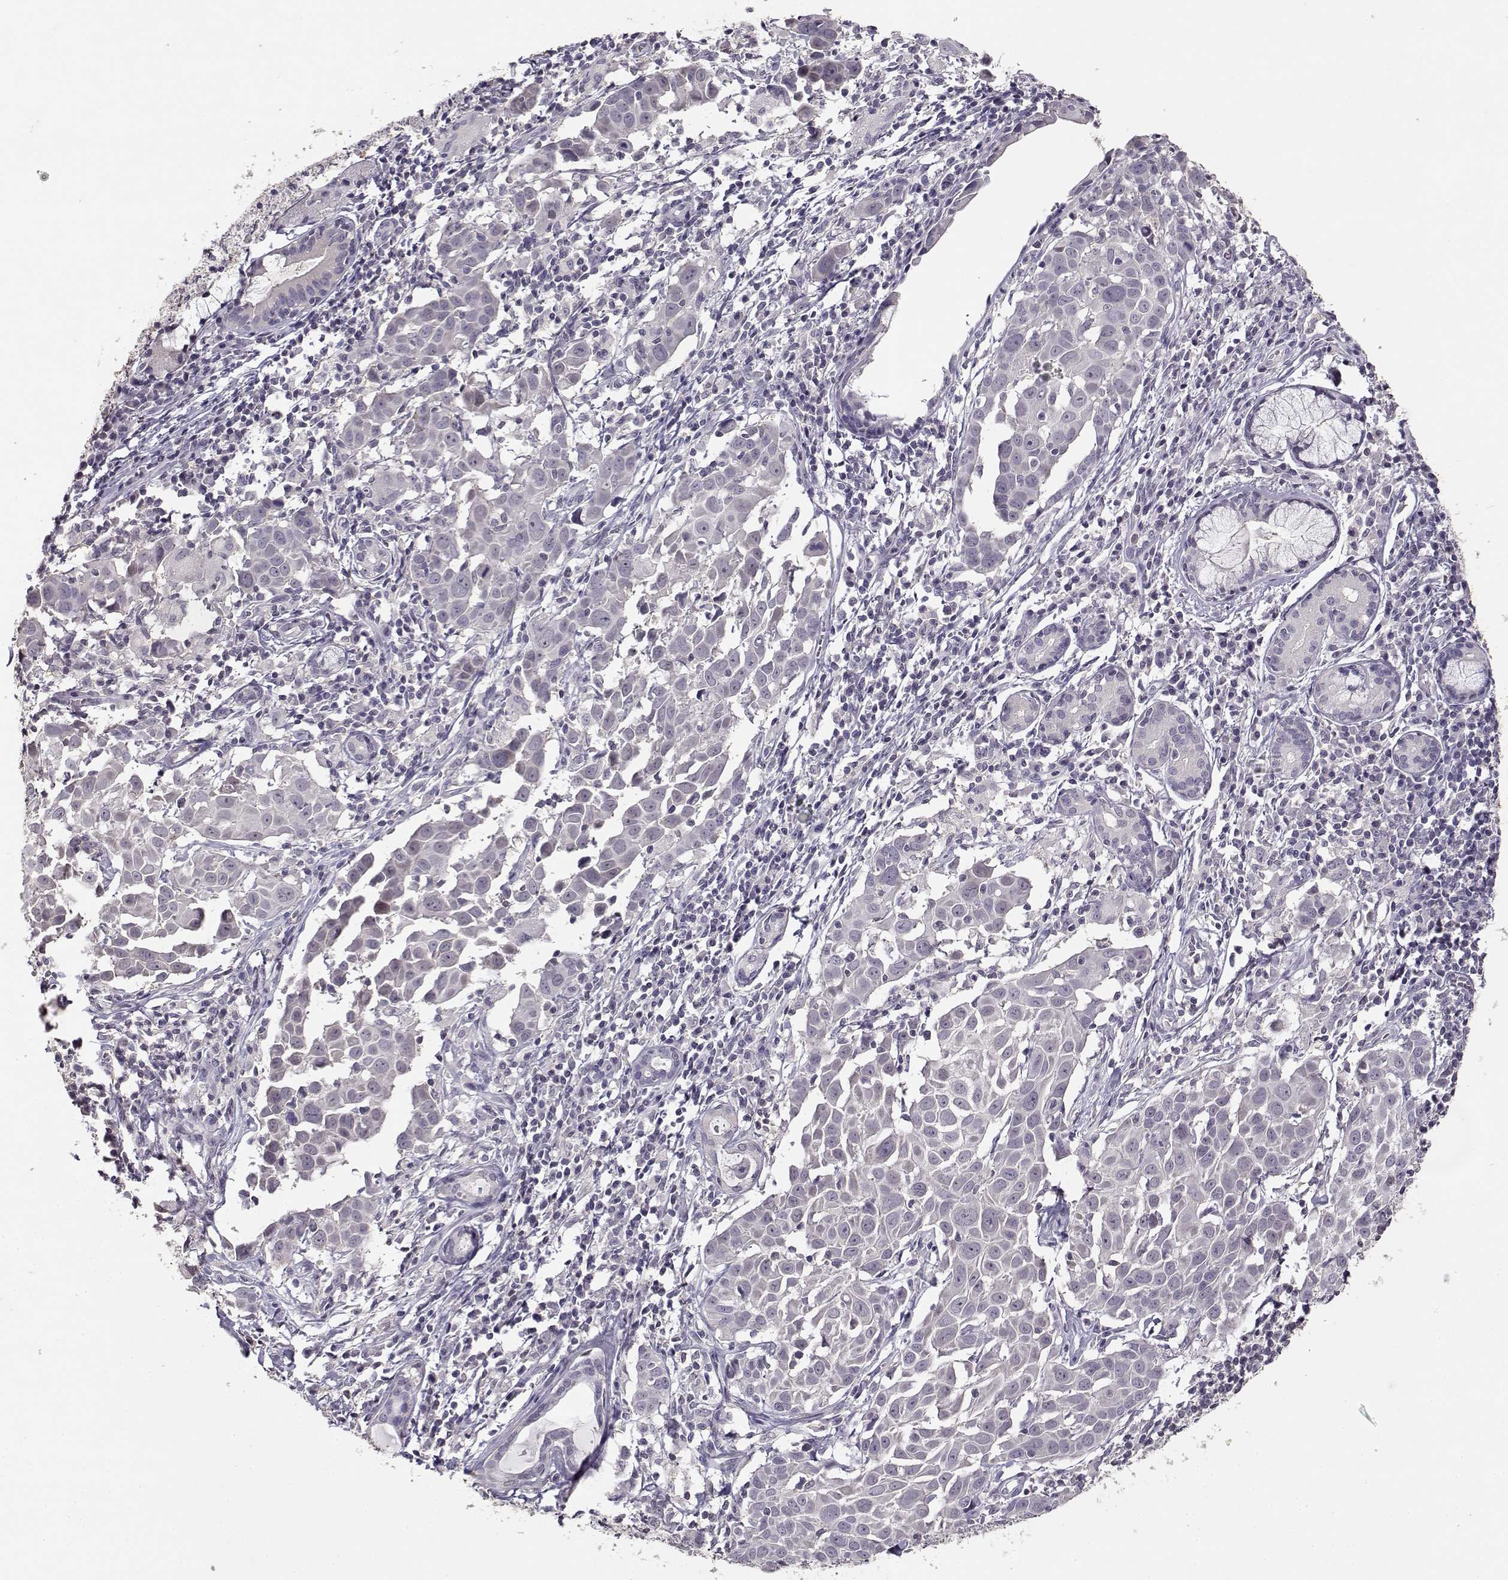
{"staining": {"intensity": "negative", "quantity": "none", "location": "none"}, "tissue": "lung cancer", "cell_type": "Tumor cells", "image_type": "cancer", "snomed": [{"axis": "morphology", "description": "Squamous cell carcinoma, NOS"}, {"axis": "topography", "description": "Lung"}], "caption": "Human lung squamous cell carcinoma stained for a protein using IHC exhibits no positivity in tumor cells.", "gene": "UROC1", "patient": {"sex": "male", "age": 57}}